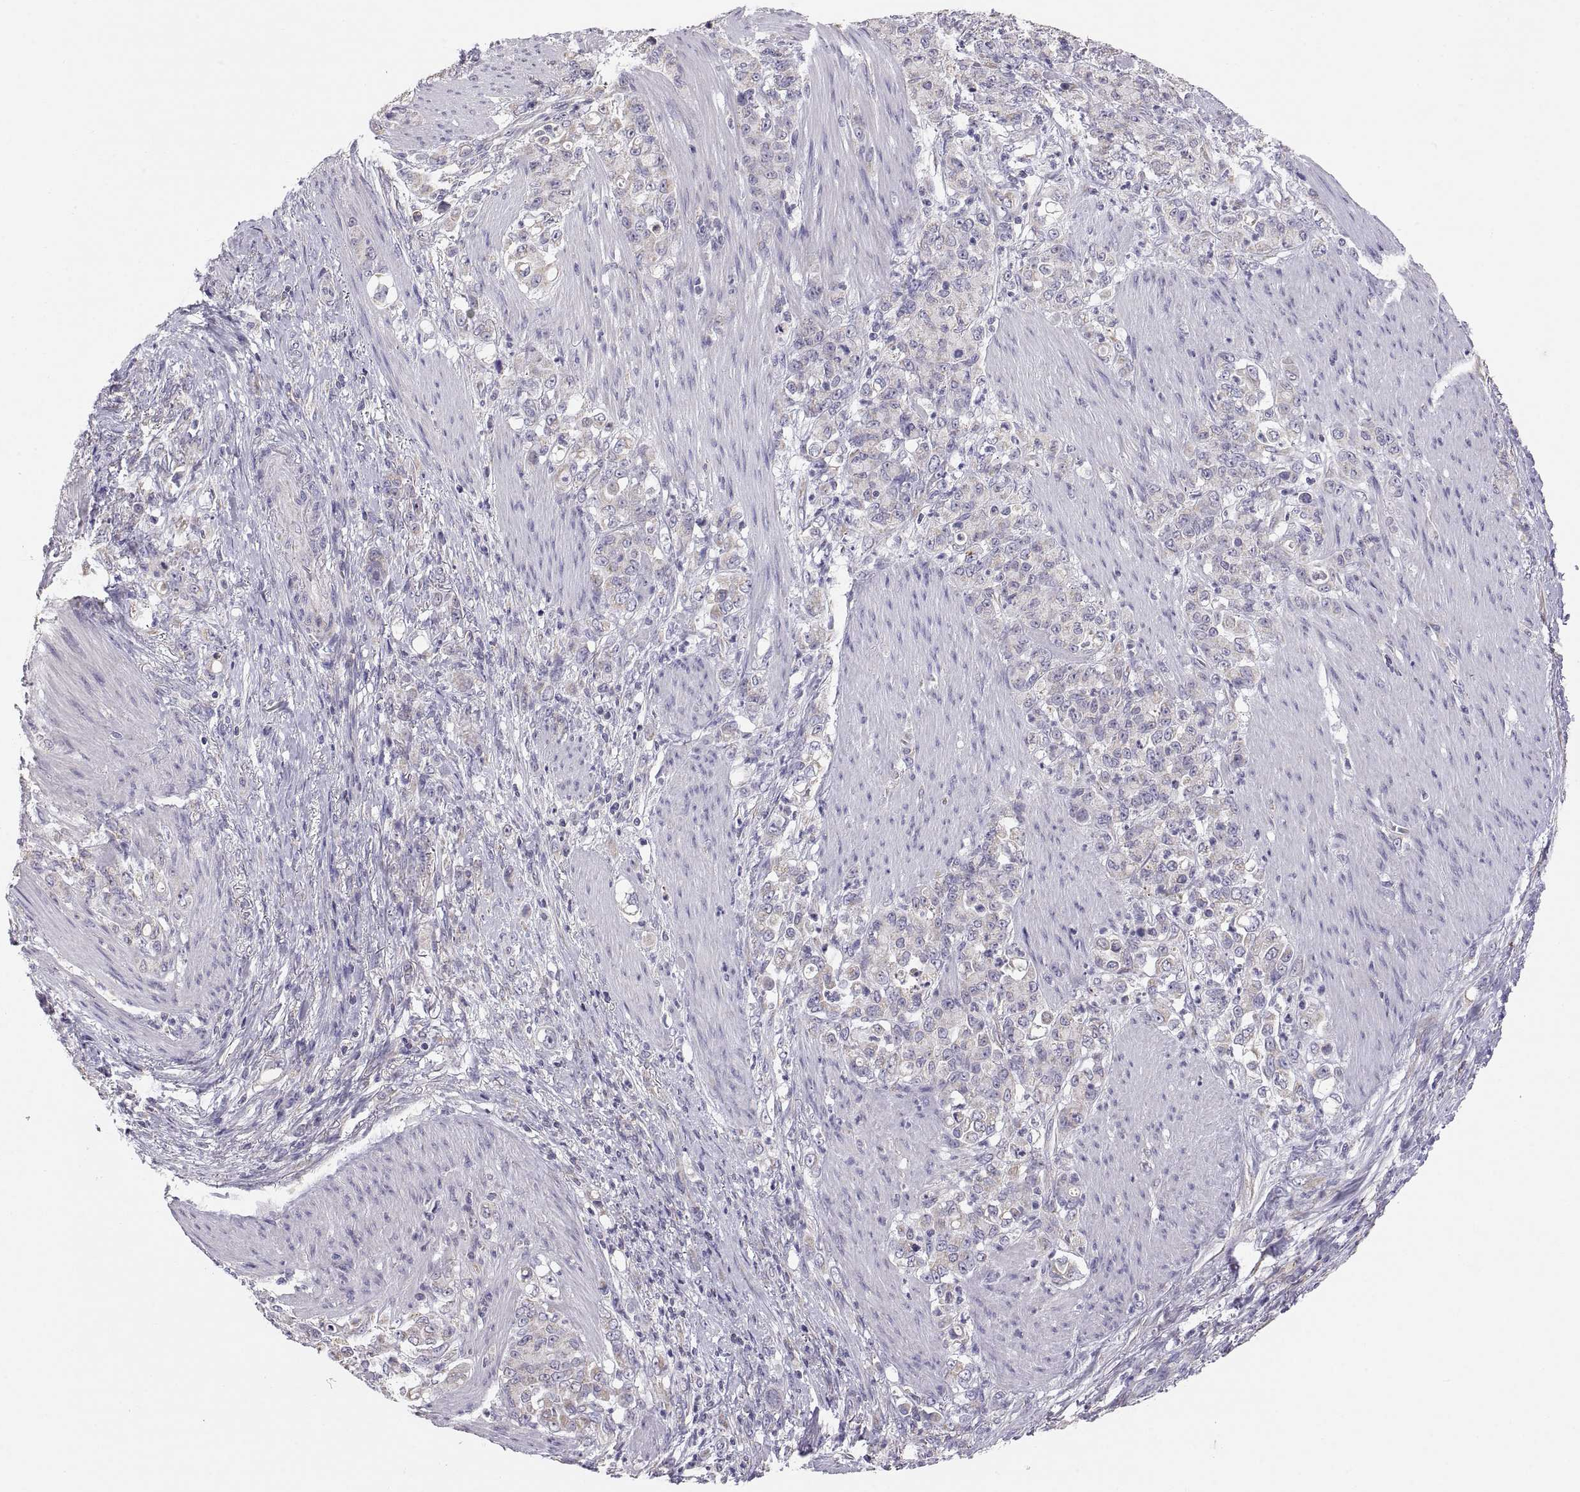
{"staining": {"intensity": "negative", "quantity": "none", "location": "none"}, "tissue": "stomach cancer", "cell_type": "Tumor cells", "image_type": "cancer", "snomed": [{"axis": "morphology", "description": "Adenocarcinoma, NOS"}, {"axis": "topography", "description": "Stomach"}], "caption": "Stomach cancer (adenocarcinoma) was stained to show a protein in brown. There is no significant expression in tumor cells.", "gene": "TNNC1", "patient": {"sex": "female", "age": 79}}